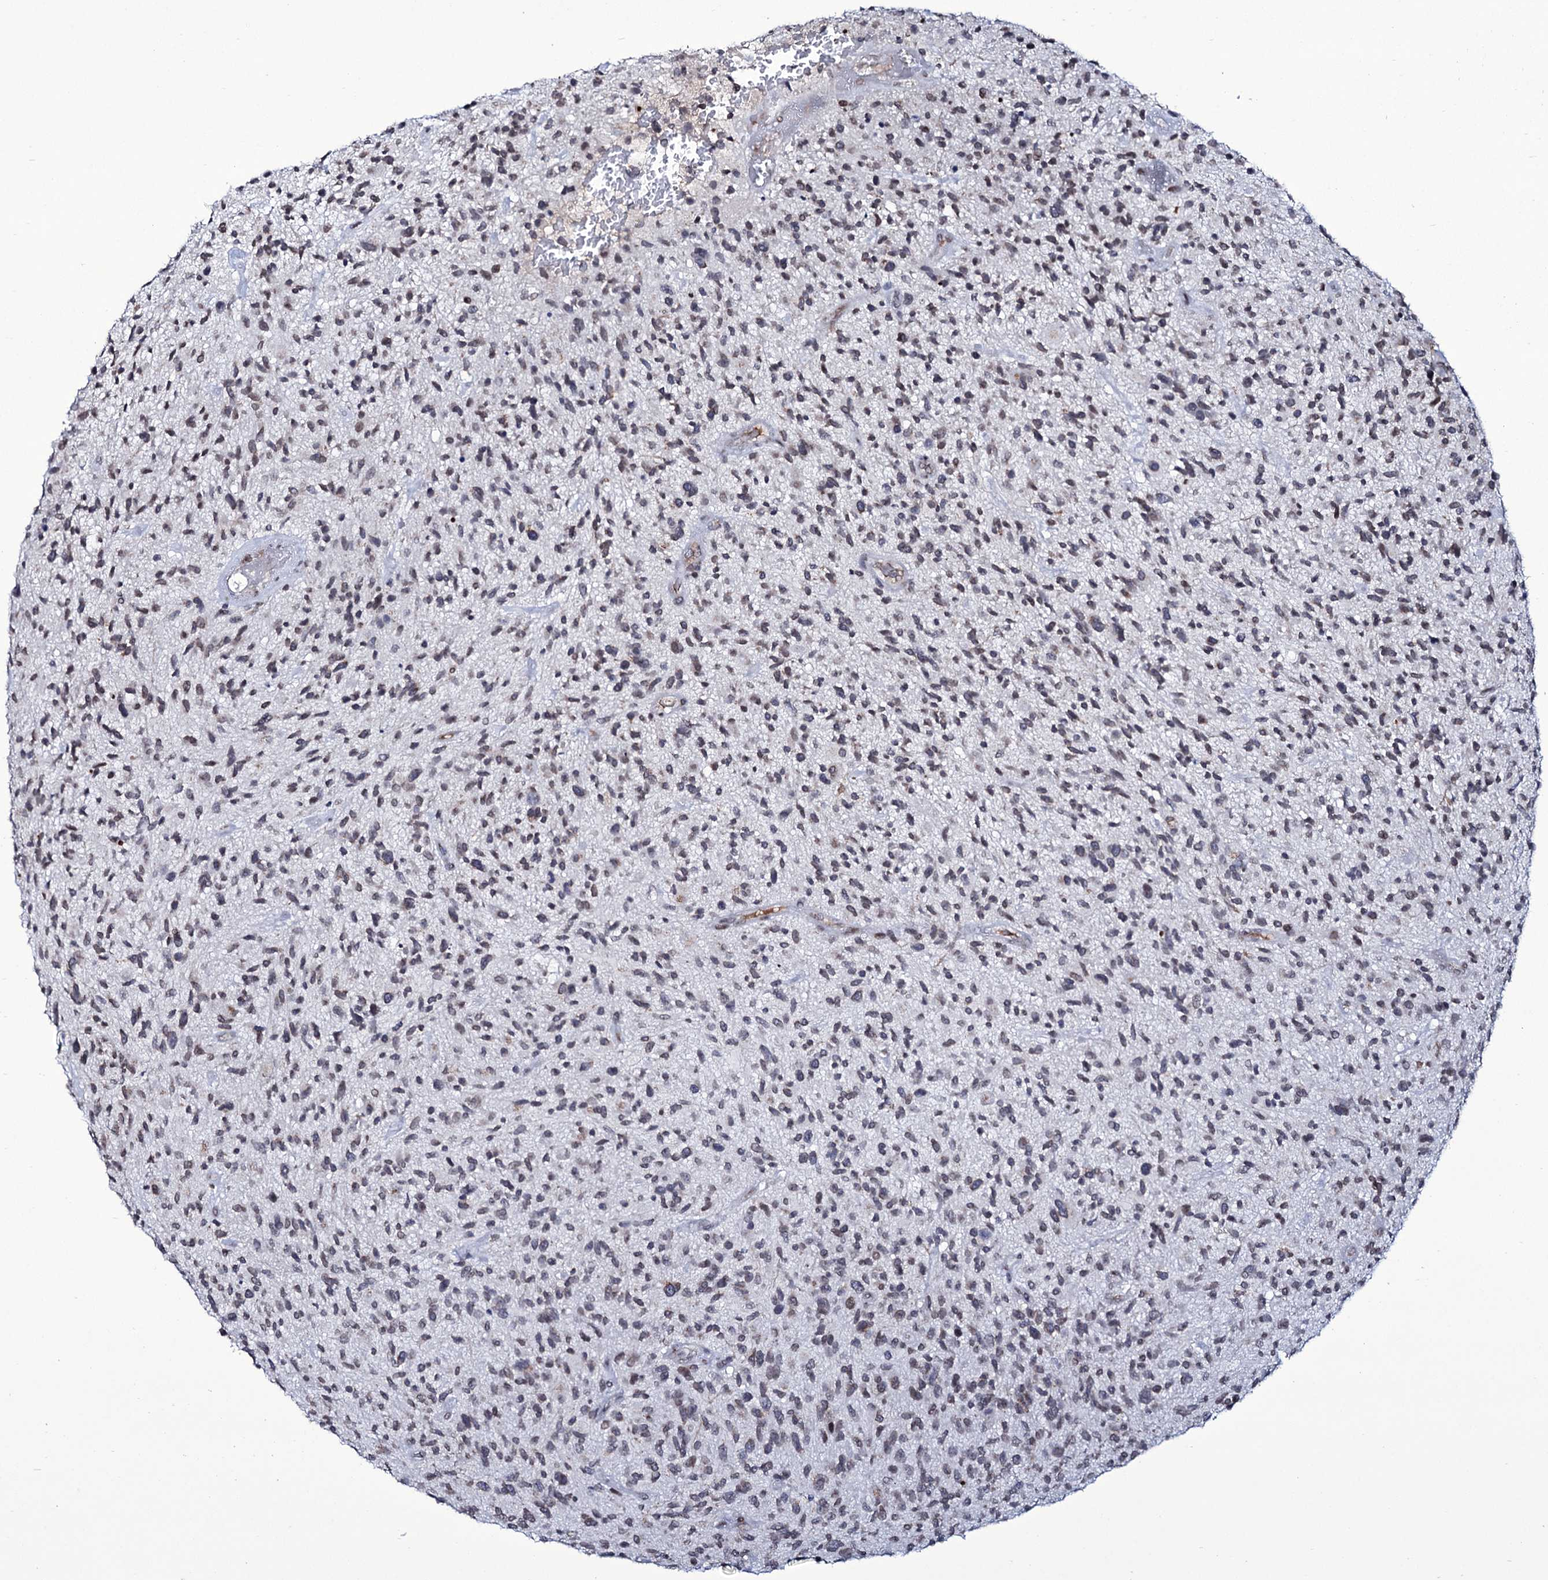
{"staining": {"intensity": "weak", "quantity": "<25%", "location": "cytoplasmic/membranous,nuclear"}, "tissue": "glioma", "cell_type": "Tumor cells", "image_type": "cancer", "snomed": [{"axis": "morphology", "description": "Glioma, malignant, High grade"}, {"axis": "topography", "description": "Brain"}], "caption": "Tumor cells are negative for brown protein staining in malignant high-grade glioma.", "gene": "ZC3H12C", "patient": {"sex": "male", "age": 47}}